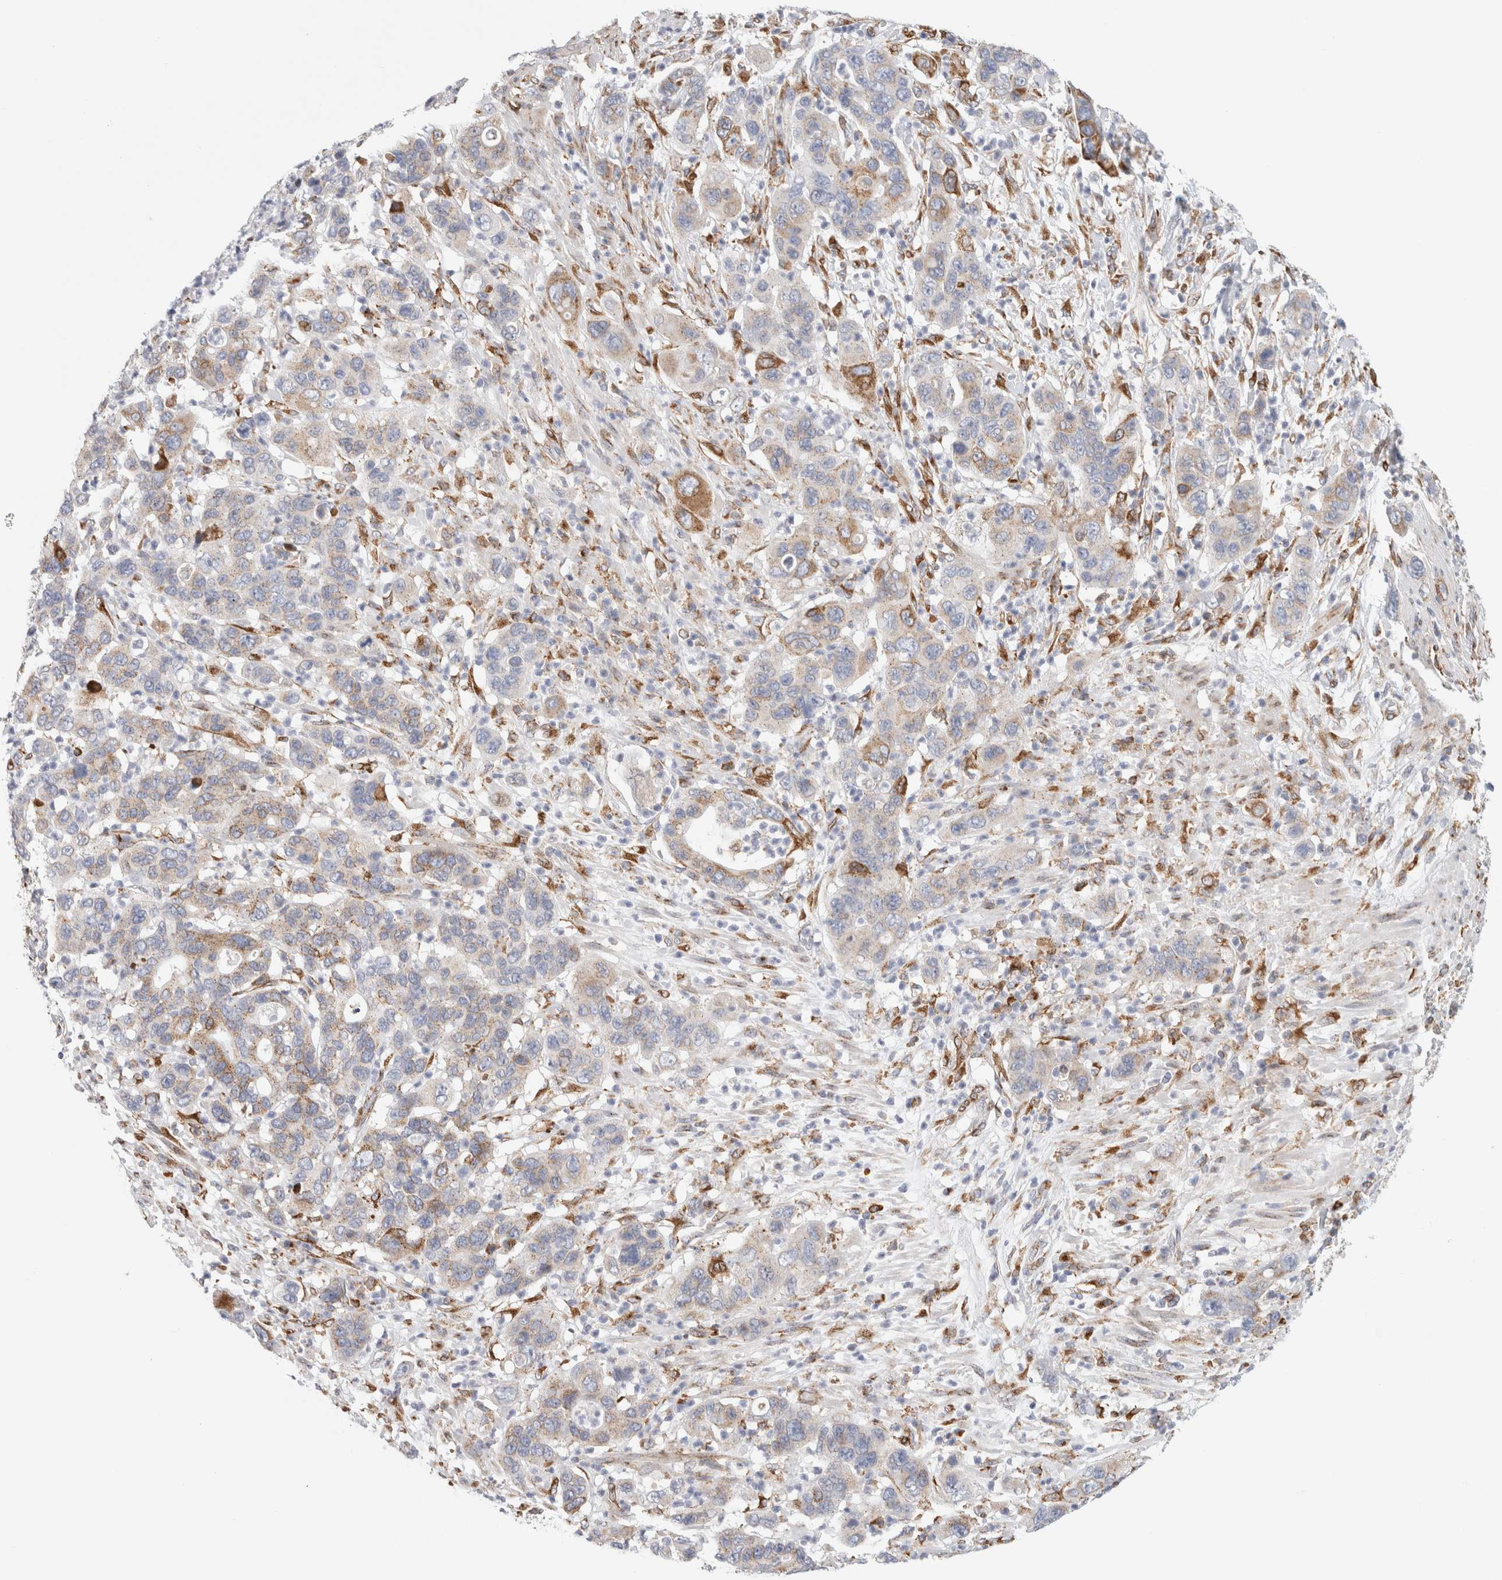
{"staining": {"intensity": "moderate", "quantity": "<25%", "location": "cytoplasmic/membranous"}, "tissue": "pancreatic cancer", "cell_type": "Tumor cells", "image_type": "cancer", "snomed": [{"axis": "morphology", "description": "Adenocarcinoma, NOS"}, {"axis": "topography", "description": "Pancreas"}], "caption": "The immunohistochemical stain highlights moderate cytoplasmic/membranous expression in tumor cells of pancreatic adenocarcinoma tissue. The protein is stained brown, and the nuclei are stained in blue (DAB (3,3'-diaminobenzidine) IHC with brightfield microscopy, high magnification).", "gene": "MCFD2", "patient": {"sex": "female", "age": 71}}